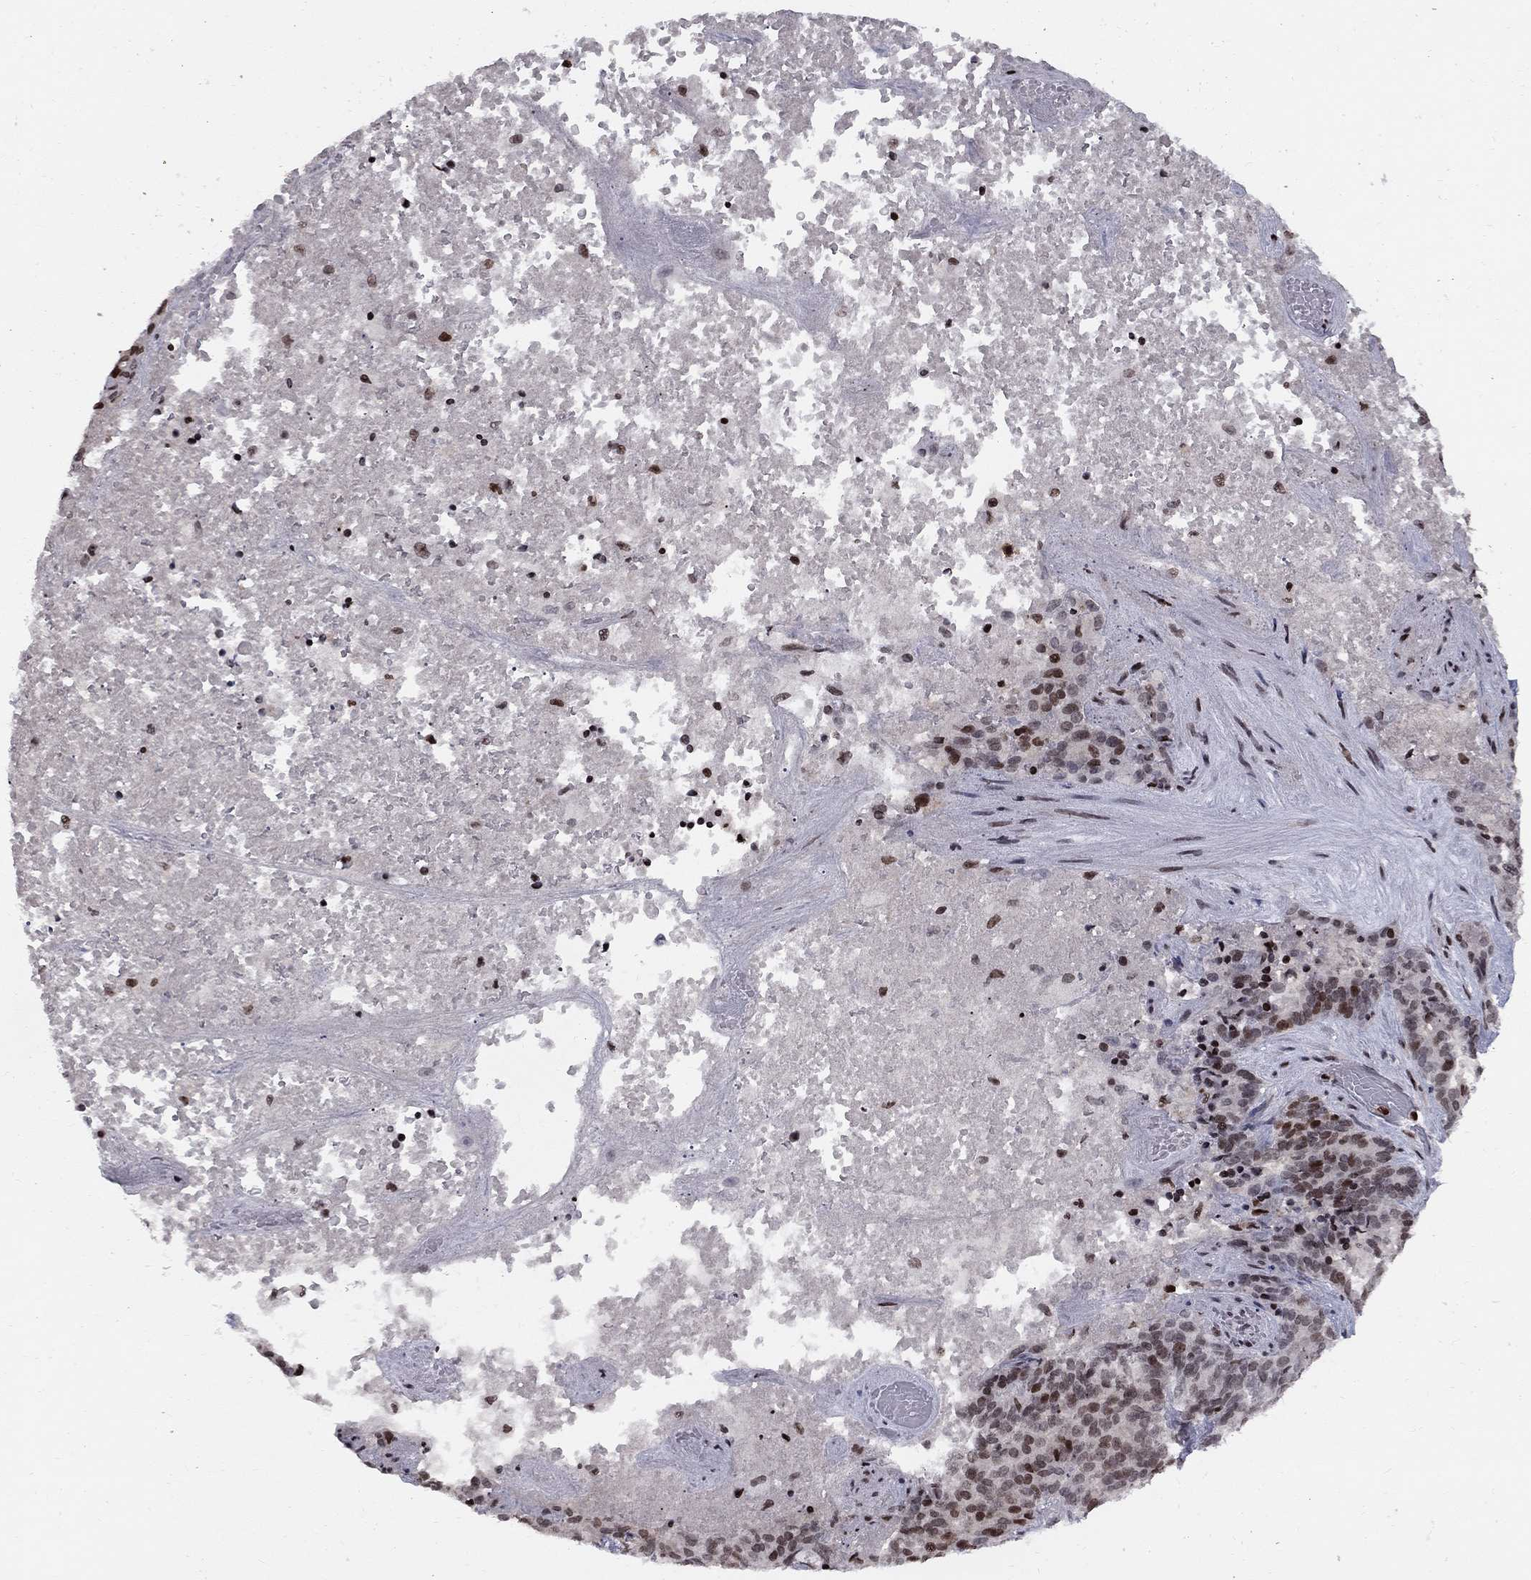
{"staining": {"intensity": "strong", "quantity": "<25%", "location": "nuclear"}, "tissue": "liver cancer", "cell_type": "Tumor cells", "image_type": "cancer", "snomed": [{"axis": "morphology", "description": "Cholangiocarcinoma"}, {"axis": "topography", "description": "Liver"}], "caption": "Immunohistochemistry staining of liver cancer, which displays medium levels of strong nuclear expression in approximately <25% of tumor cells indicating strong nuclear protein positivity. The staining was performed using DAB (brown) for protein detection and nuclei were counterstained in hematoxylin (blue).", "gene": "RNASEH2C", "patient": {"sex": "female", "age": 47}}